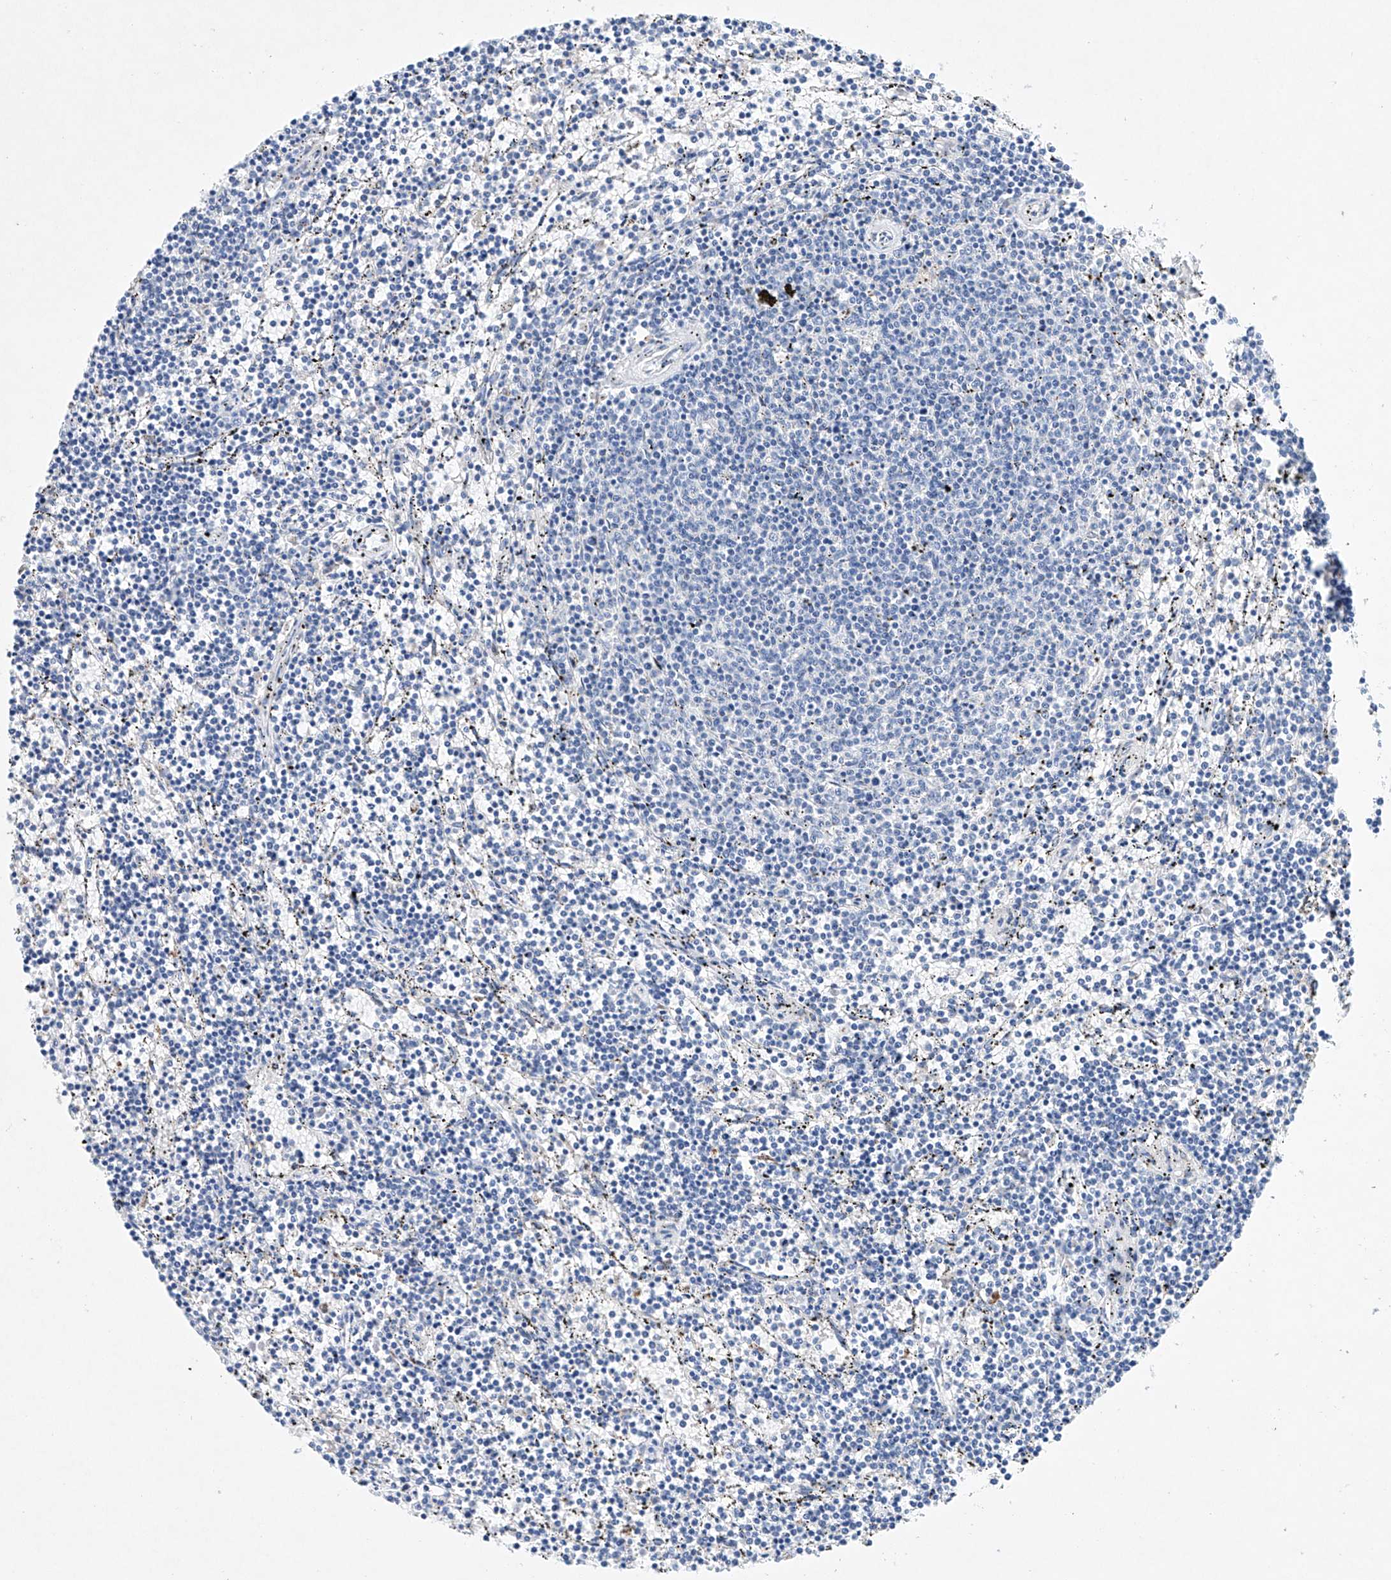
{"staining": {"intensity": "negative", "quantity": "none", "location": "none"}, "tissue": "lymphoma", "cell_type": "Tumor cells", "image_type": "cancer", "snomed": [{"axis": "morphology", "description": "Malignant lymphoma, non-Hodgkin's type, Low grade"}, {"axis": "topography", "description": "Spleen"}], "caption": "Immunohistochemistry image of human lymphoma stained for a protein (brown), which demonstrates no positivity in tumor cells.", "gene": "NRROS", "patient": {"sex": "female", "age": 50}}